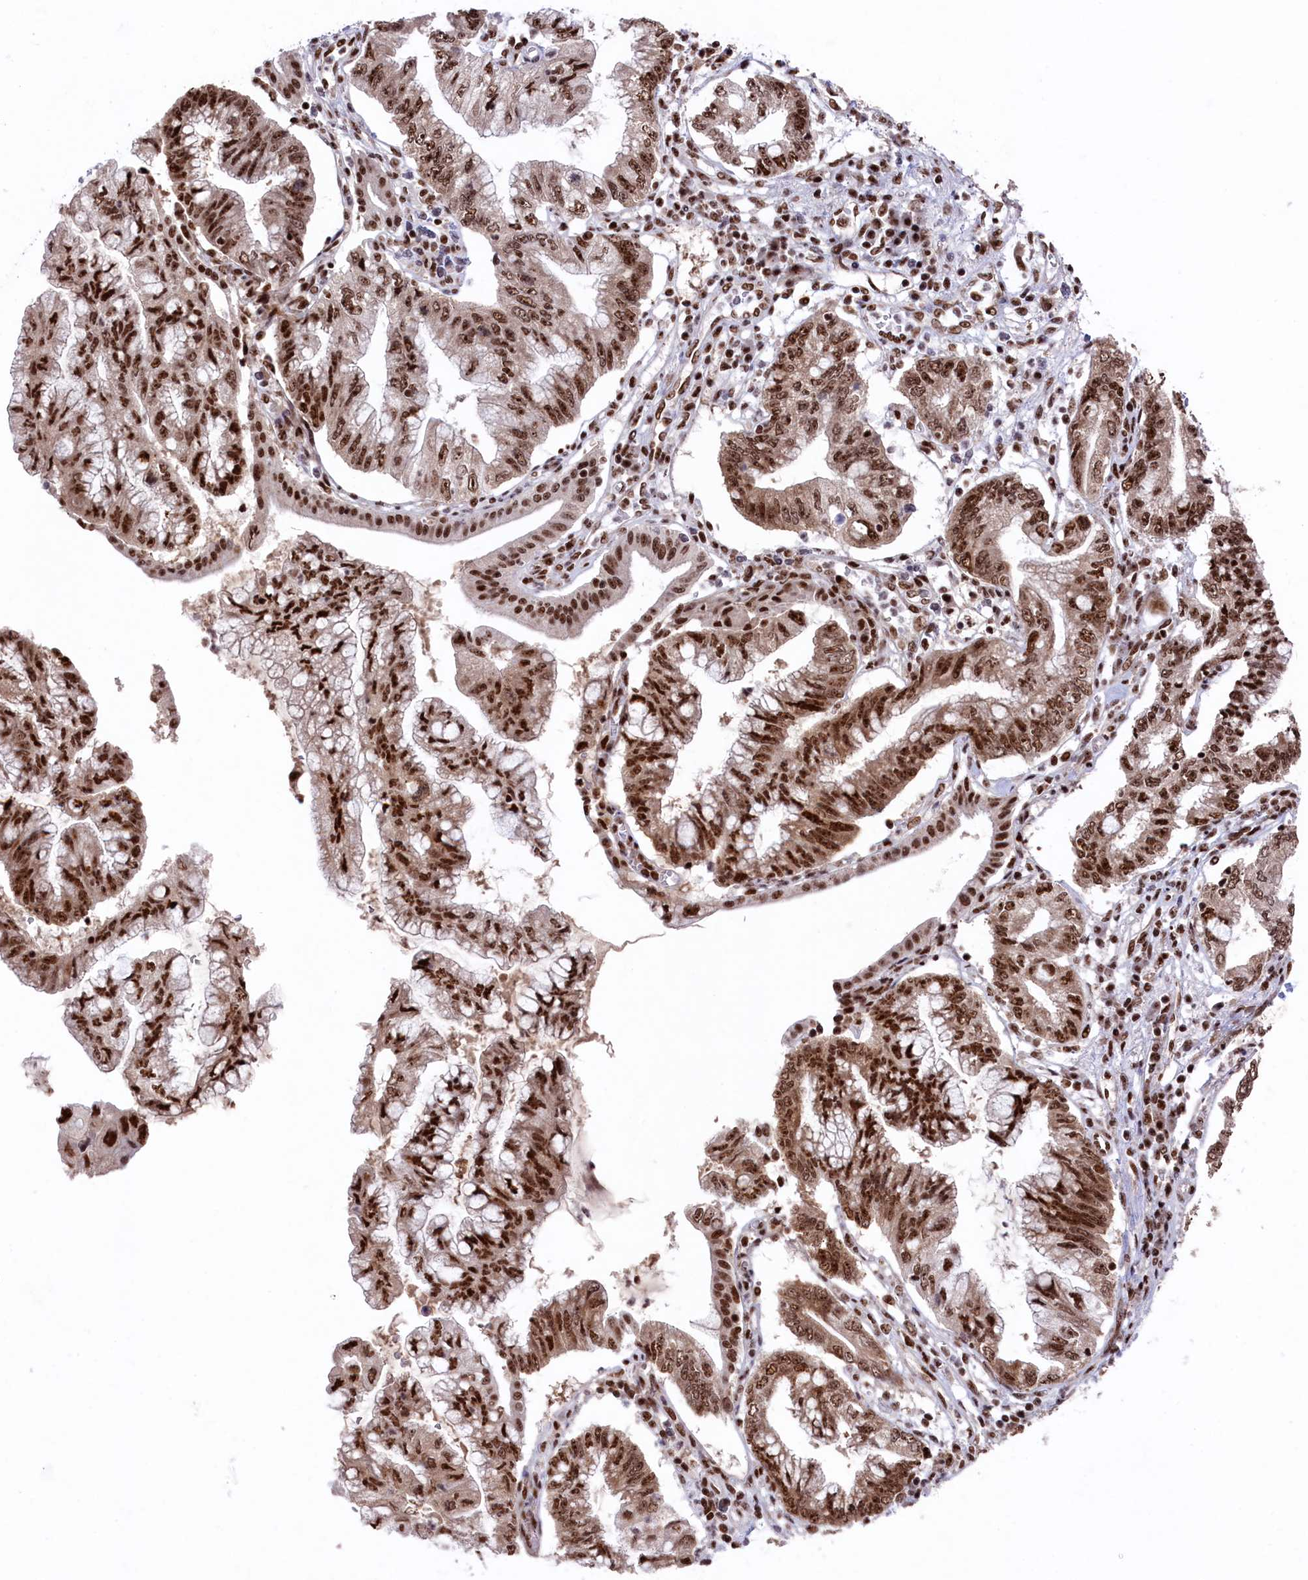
{"staining": {"intensity": "strong", "quantity": ">75%", "location": "cytoplasmic/membranous,nuclear"}, "tissue": "pancreatic cancer", "cell_type": "Tumor cells", "image_type": "cancer", "snomed": [{"axis": "morphology", "description": "Adenocarcinoma, NOS"}, {"axis": "topography", "description": "Pancreas"}], "caption": "There is high levels of strong cytoplasmic/membranous and nuclear expression in tumor cells of pancreatic adenocarcinoma, as demonstrated by immunohistochemical staining (brown color).", "gene": "PRPF31", "patient": {"sex": "female", "age": 73}}